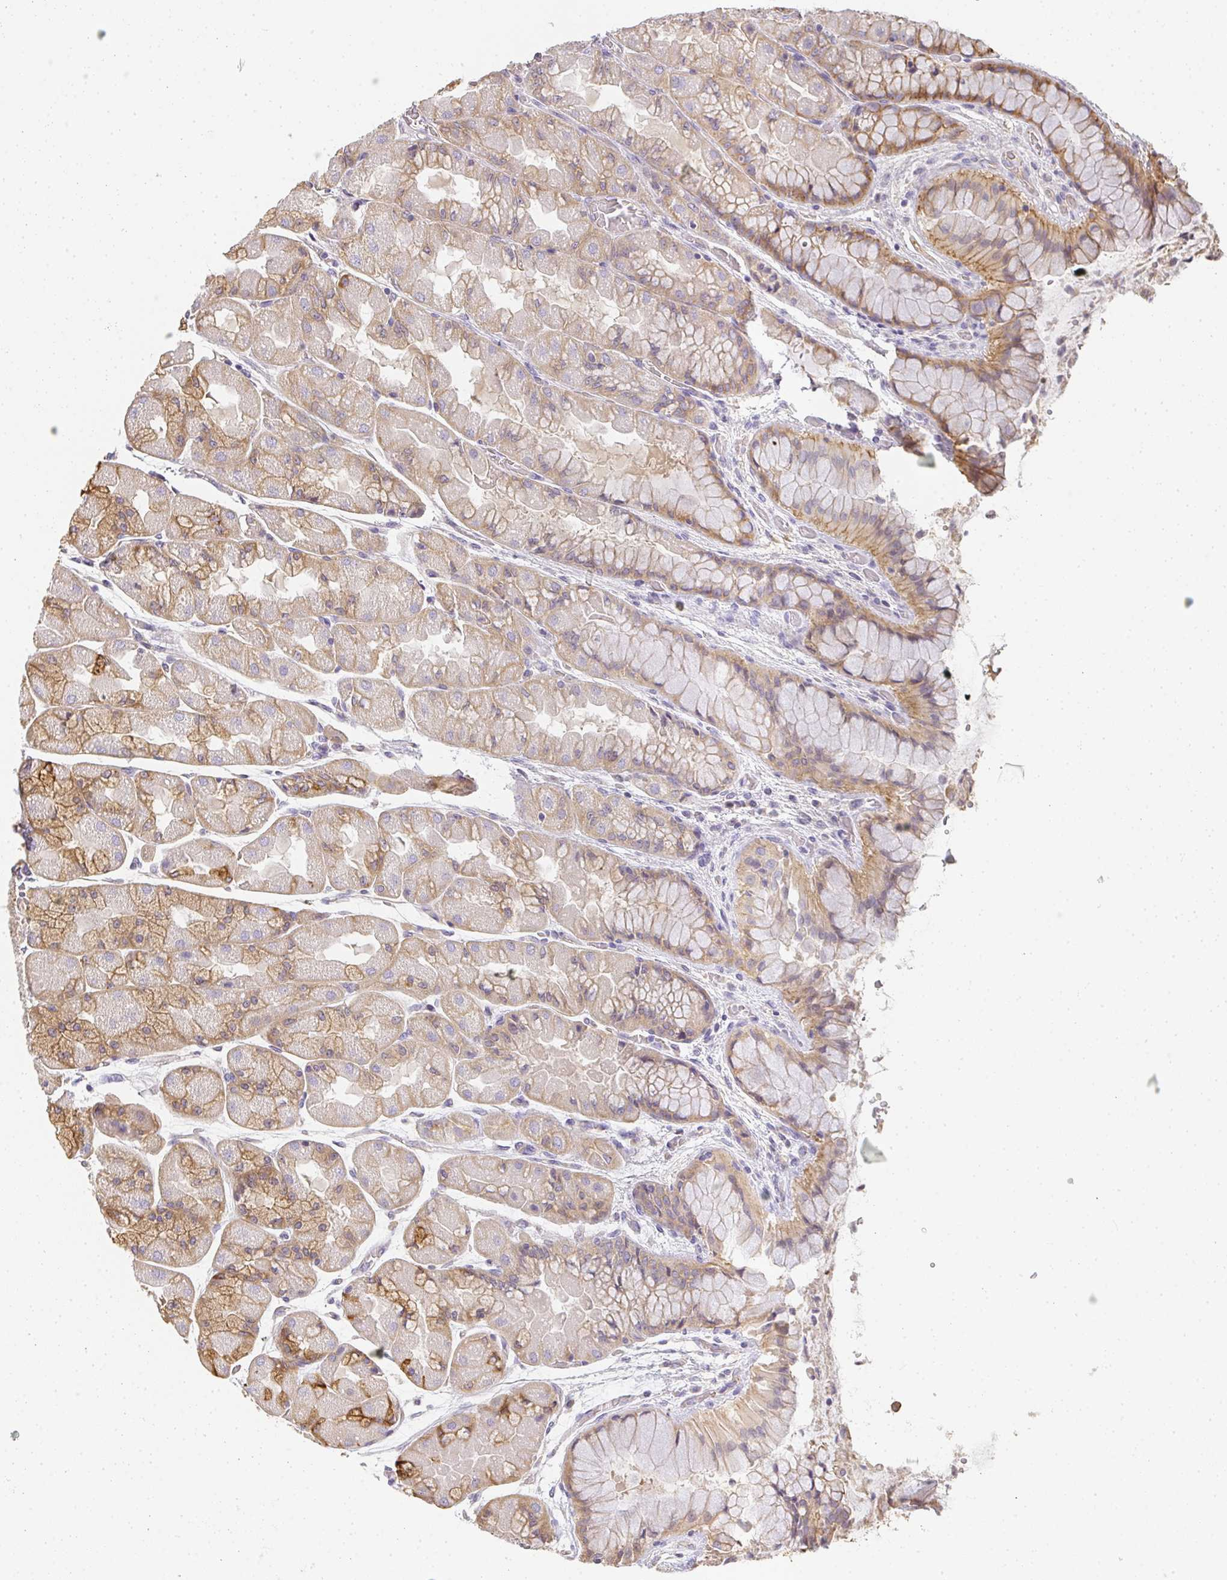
{"staining": {"intensity": "moderate", "quantity": "25%-75%", "location": "cytoplasmic/membranous"}, "tissue": "stomach", "cell_type": "Glandular cells", "image_type": "normal", "snomed": [{"axis": "morphology", "description": "Normal tissue, NOS"}, {"axis": "topography", "description": "Stomach"}], "caption": "IHC photomicrograph of normal human stomach stained for a protein (brown), which displays medium levels of moderate cytoplasmic/membranous expression in approximately 25%-75% of glandular cells.", "gene": "SLC35B3", "patient": {"sex": "female", "age": 61}}